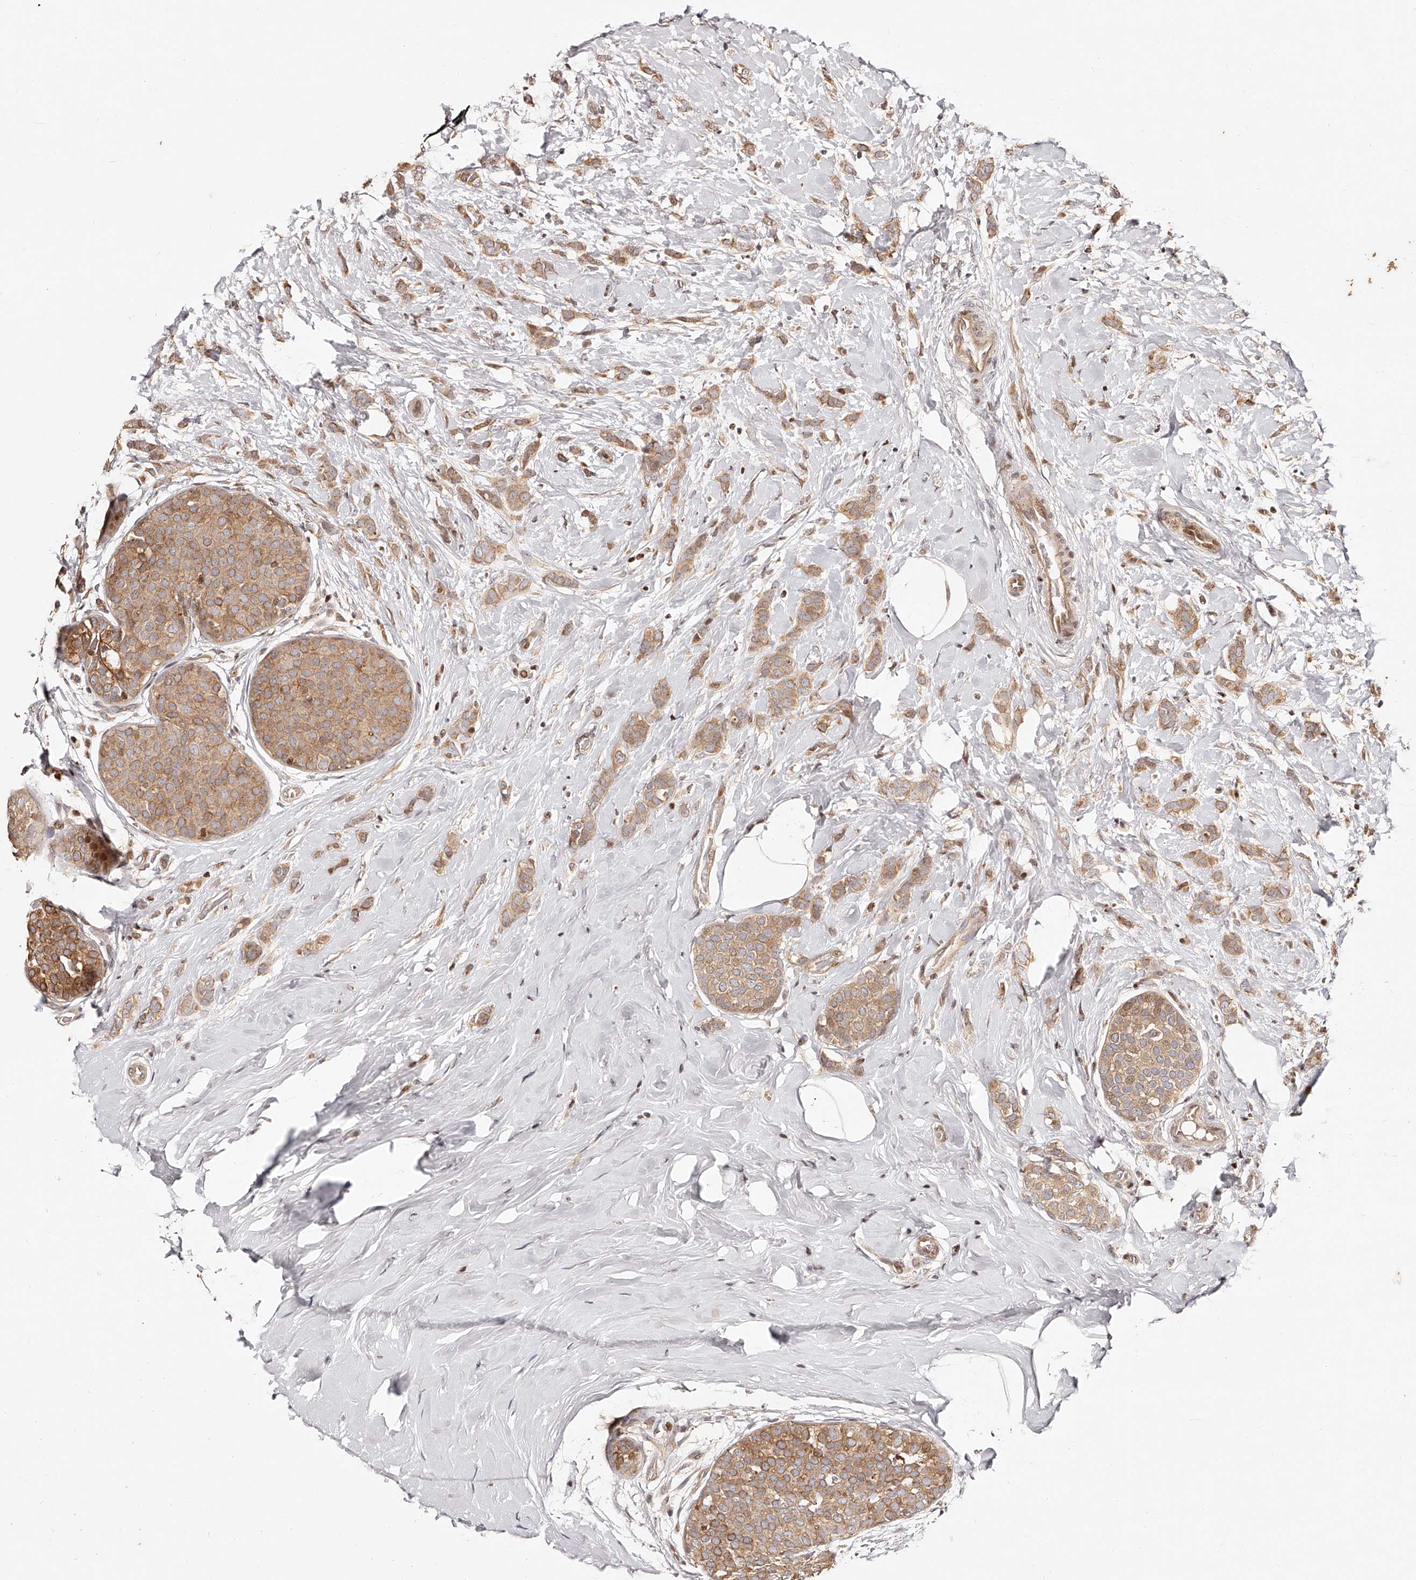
{"staining": {"intensity": "moderate", "quantity": "25%-75%", "location": "cytoplasmic/membranous"}, "tissue": "breast cancer", "cell_type": "Tumor cells", "image_type": "cancer", "snomed": [{"axis": "morphology", "description": "Lobular carcinoma, in situ"}, {"axis": "morphology", "description": "Lobular carcinoma"}, {"axis": "topography", "description": "Breast"}], "caption": "A medium amount of moderate cytoplasmic/membranous expression is present in about 25%-75% of tumor cells in lobular carcinoma in situ (breast) tissue. (DAB (3,3'-diaminobenzidine) = brown stain, brightfield microscopy at high magnification).", "gene": "PFDN2", "patient": {"sex": "female", "age": 41}}